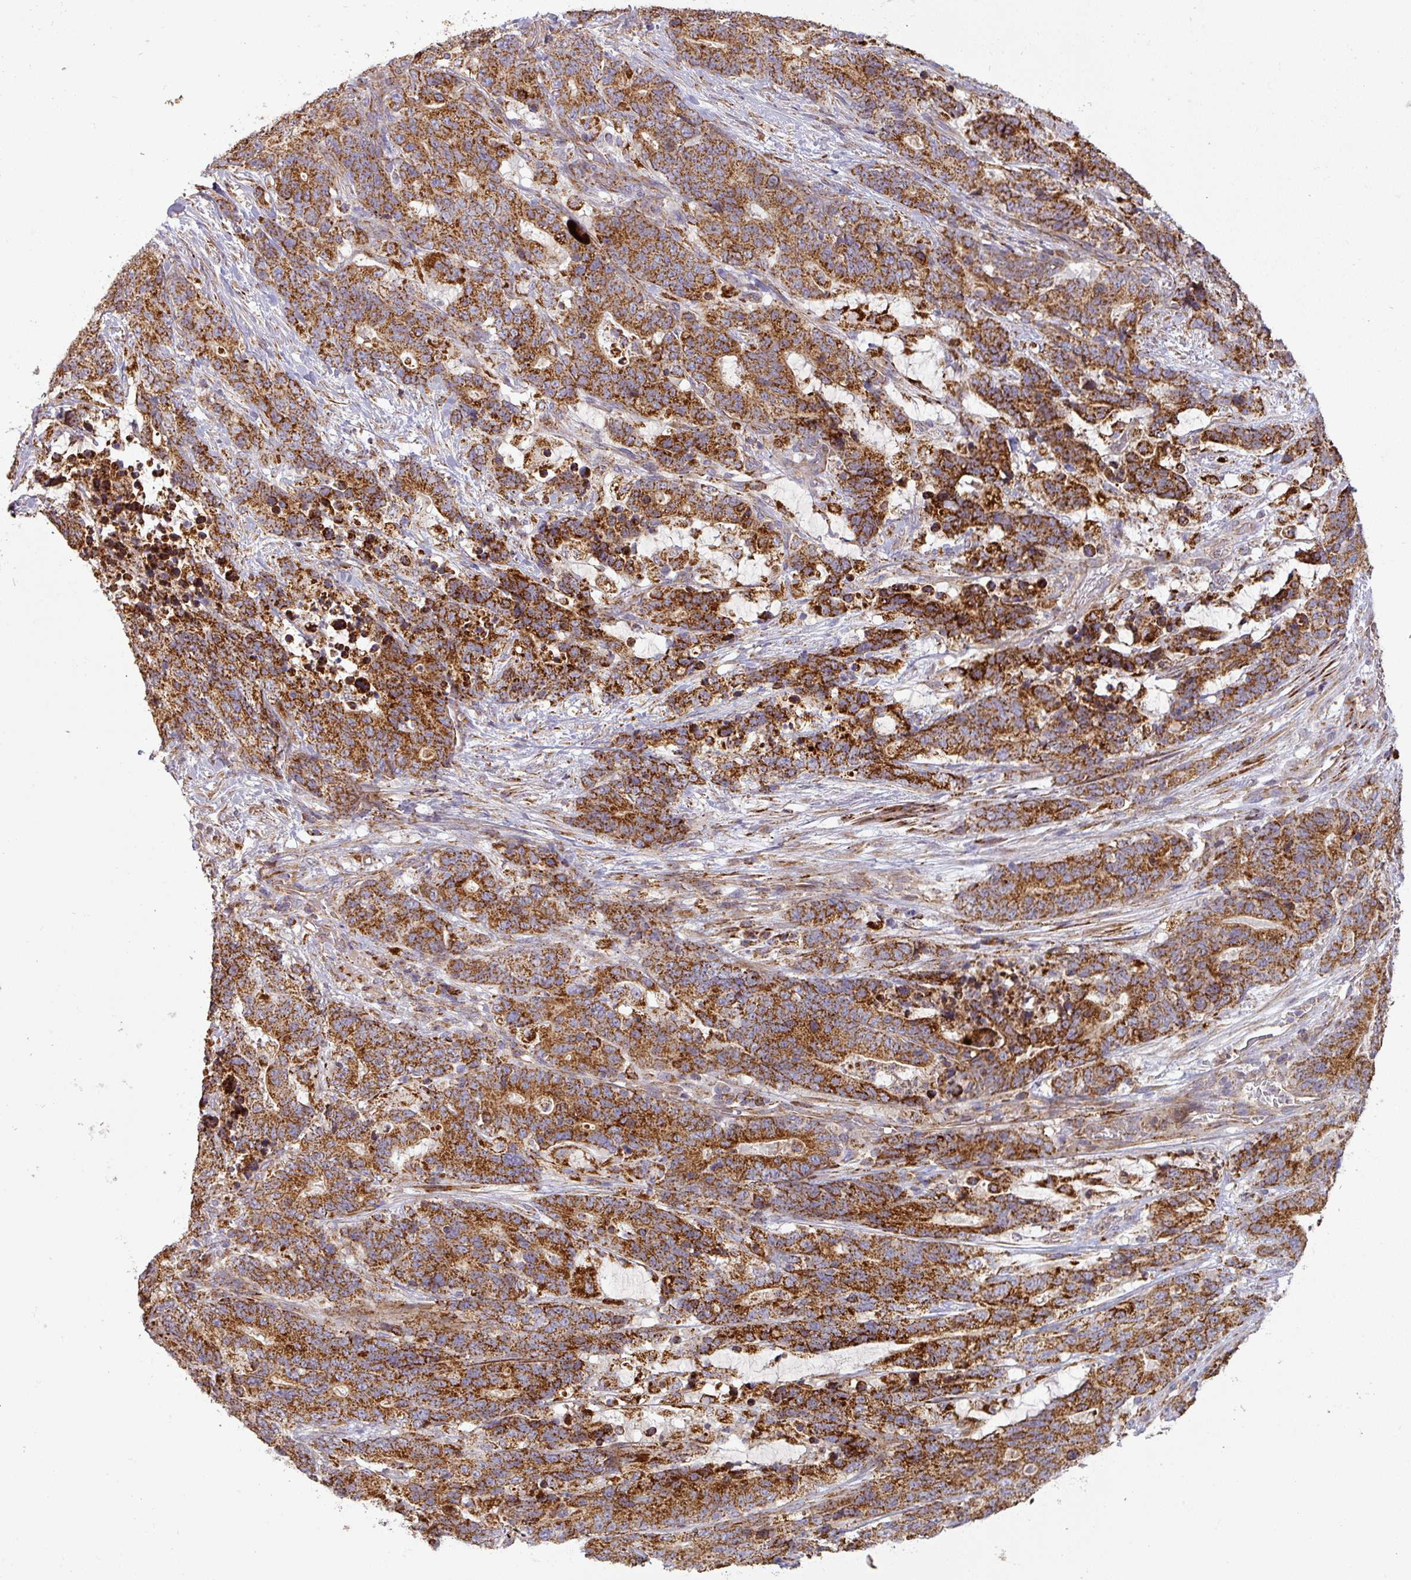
{"staining": {"intensity": "strong", "quantity": ">75%", "location": "cytoplasmic/membranous"}, "tissue": "stomach cancer", "cell_type": "Tumor cells", "image_type": "cancer", "snomed": [{"axis": "morphology", "description": "Normal tissue, NOS"}, {"axis": "morphology", "description": "Adenocarcinoma, NOS"}, {"axis": "topography", "description": "Stomach"}], "caption": "The image demonstrates staining of stomach adenocarcinoma, revealing strong cytoplasmic/membranous protein positivity (brown color) within tumor cells.", "gene": "GPD2", "patient": {"sex": "female", "age": 64}}